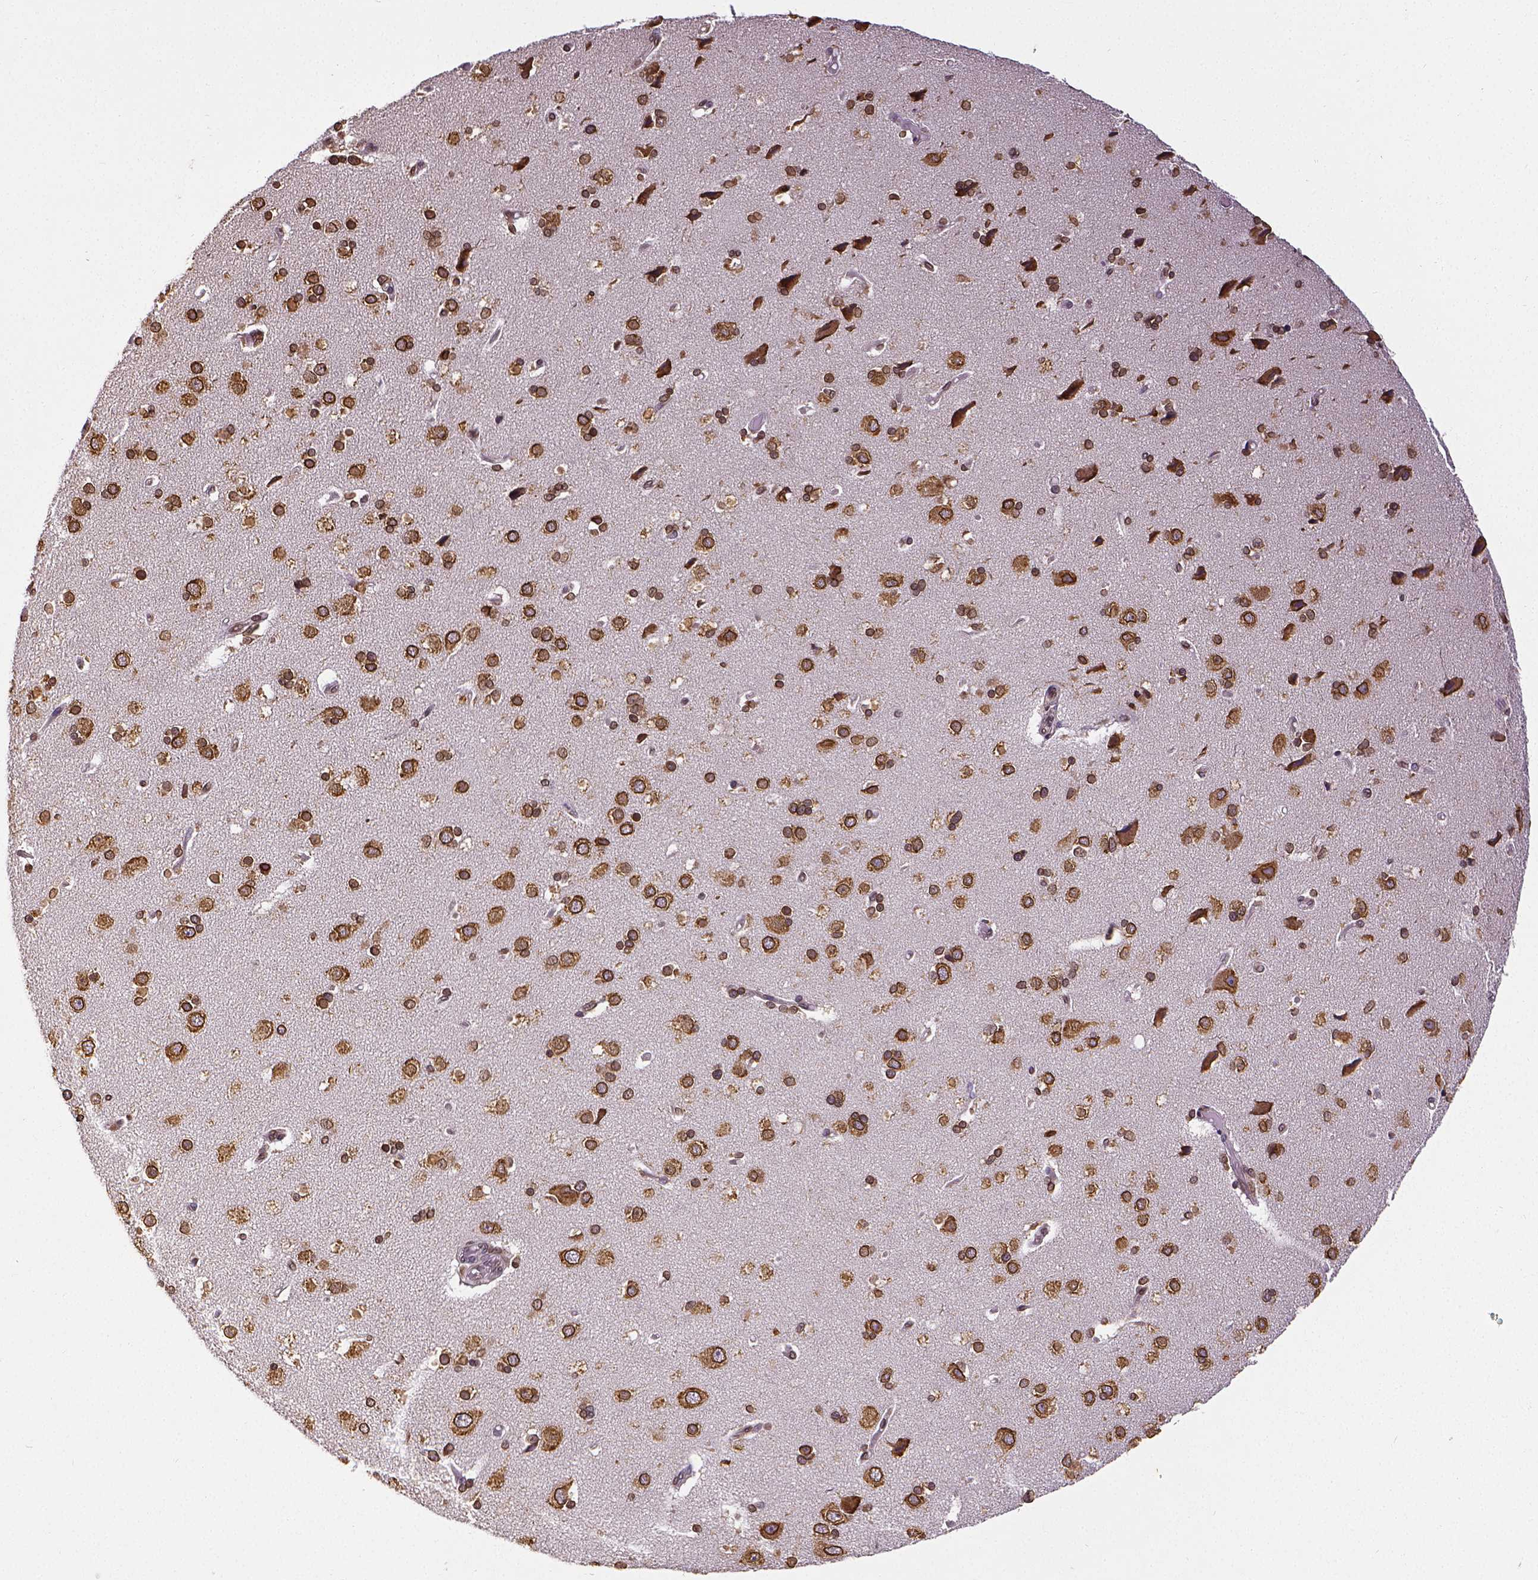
{"staining": {"intensity": "strong", "quantity": ">75%", "location": "cytoplasmic/membranous,nuclear"}, "tissue": "cerebral cortex", "cell_type": "Endothelial cells", "image_type": "normal", "snomed": [{"axis": "morphology", "description": "Normal tissue, NOS"}, {"axis": "morphology", "description": "Glioma, malignant, High grade"}, {"axis": "topography", "description": "Cerebral cortex"}], "caption": "Strong cytoplasmic/membranous,nuclear expression is seen in about >75% of endothelial cells in unremarkable cerebral cortex. (Brightfield microscopy of DAB IHC at high magnification).", "gene": "MTDH", "patient": {"sex": "male", "age": 71}}